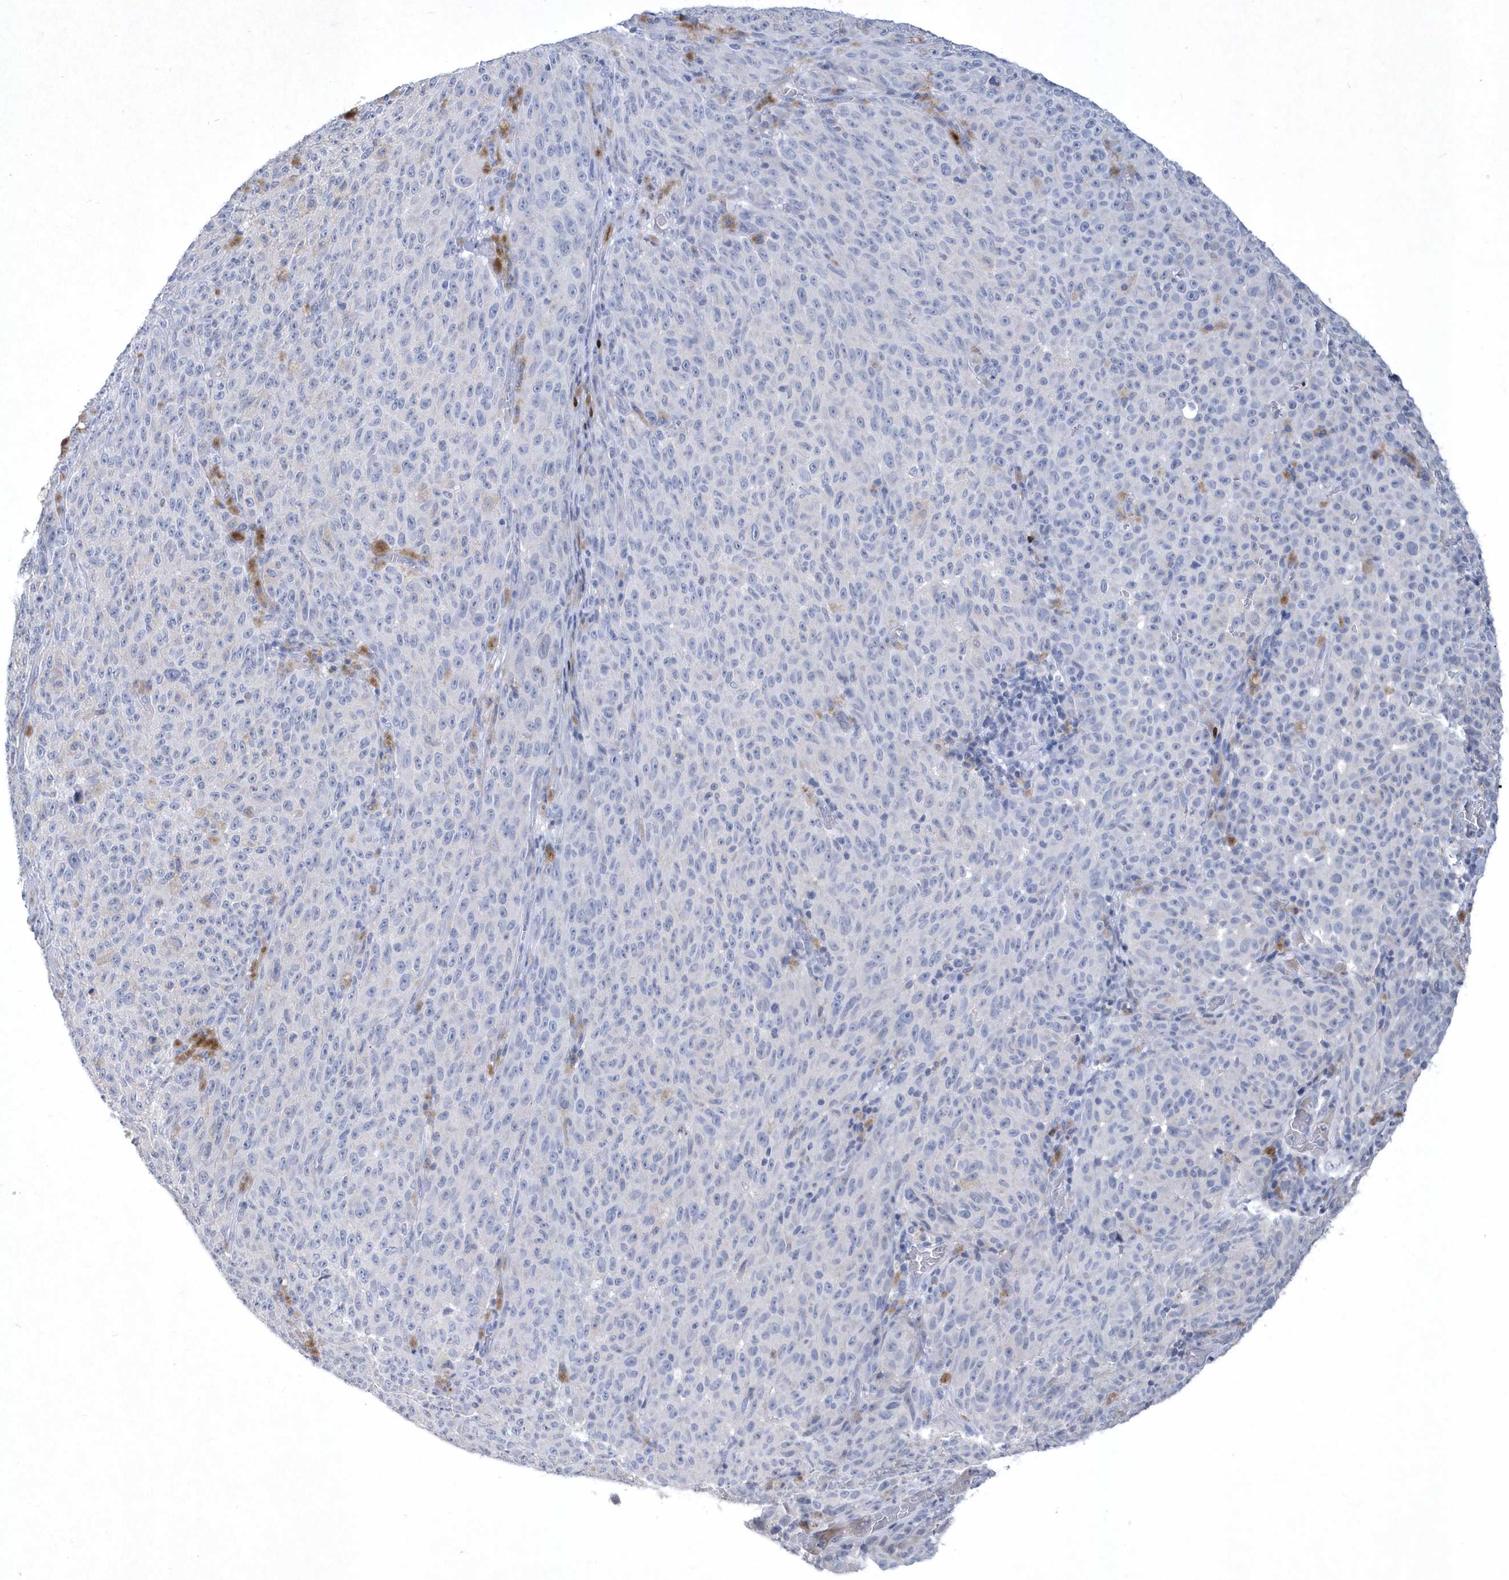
{"staining": {"intensity": "negative", "quantity": "none", "location": "none"}, "tissue": "melanoma", "cell_type": "Tumor cells", "image_type": "cancer", "snomed": [{"axis": "morphology", "description": "Malignant melanoma, NOS"}, {"axis": "topography", "description": "Skin"}], "caption": "There is no significant positivity in tumor cells of malignant melanoma.", "gene": "BHLHA15", "patient": {"sex": "female", "age": 82}}